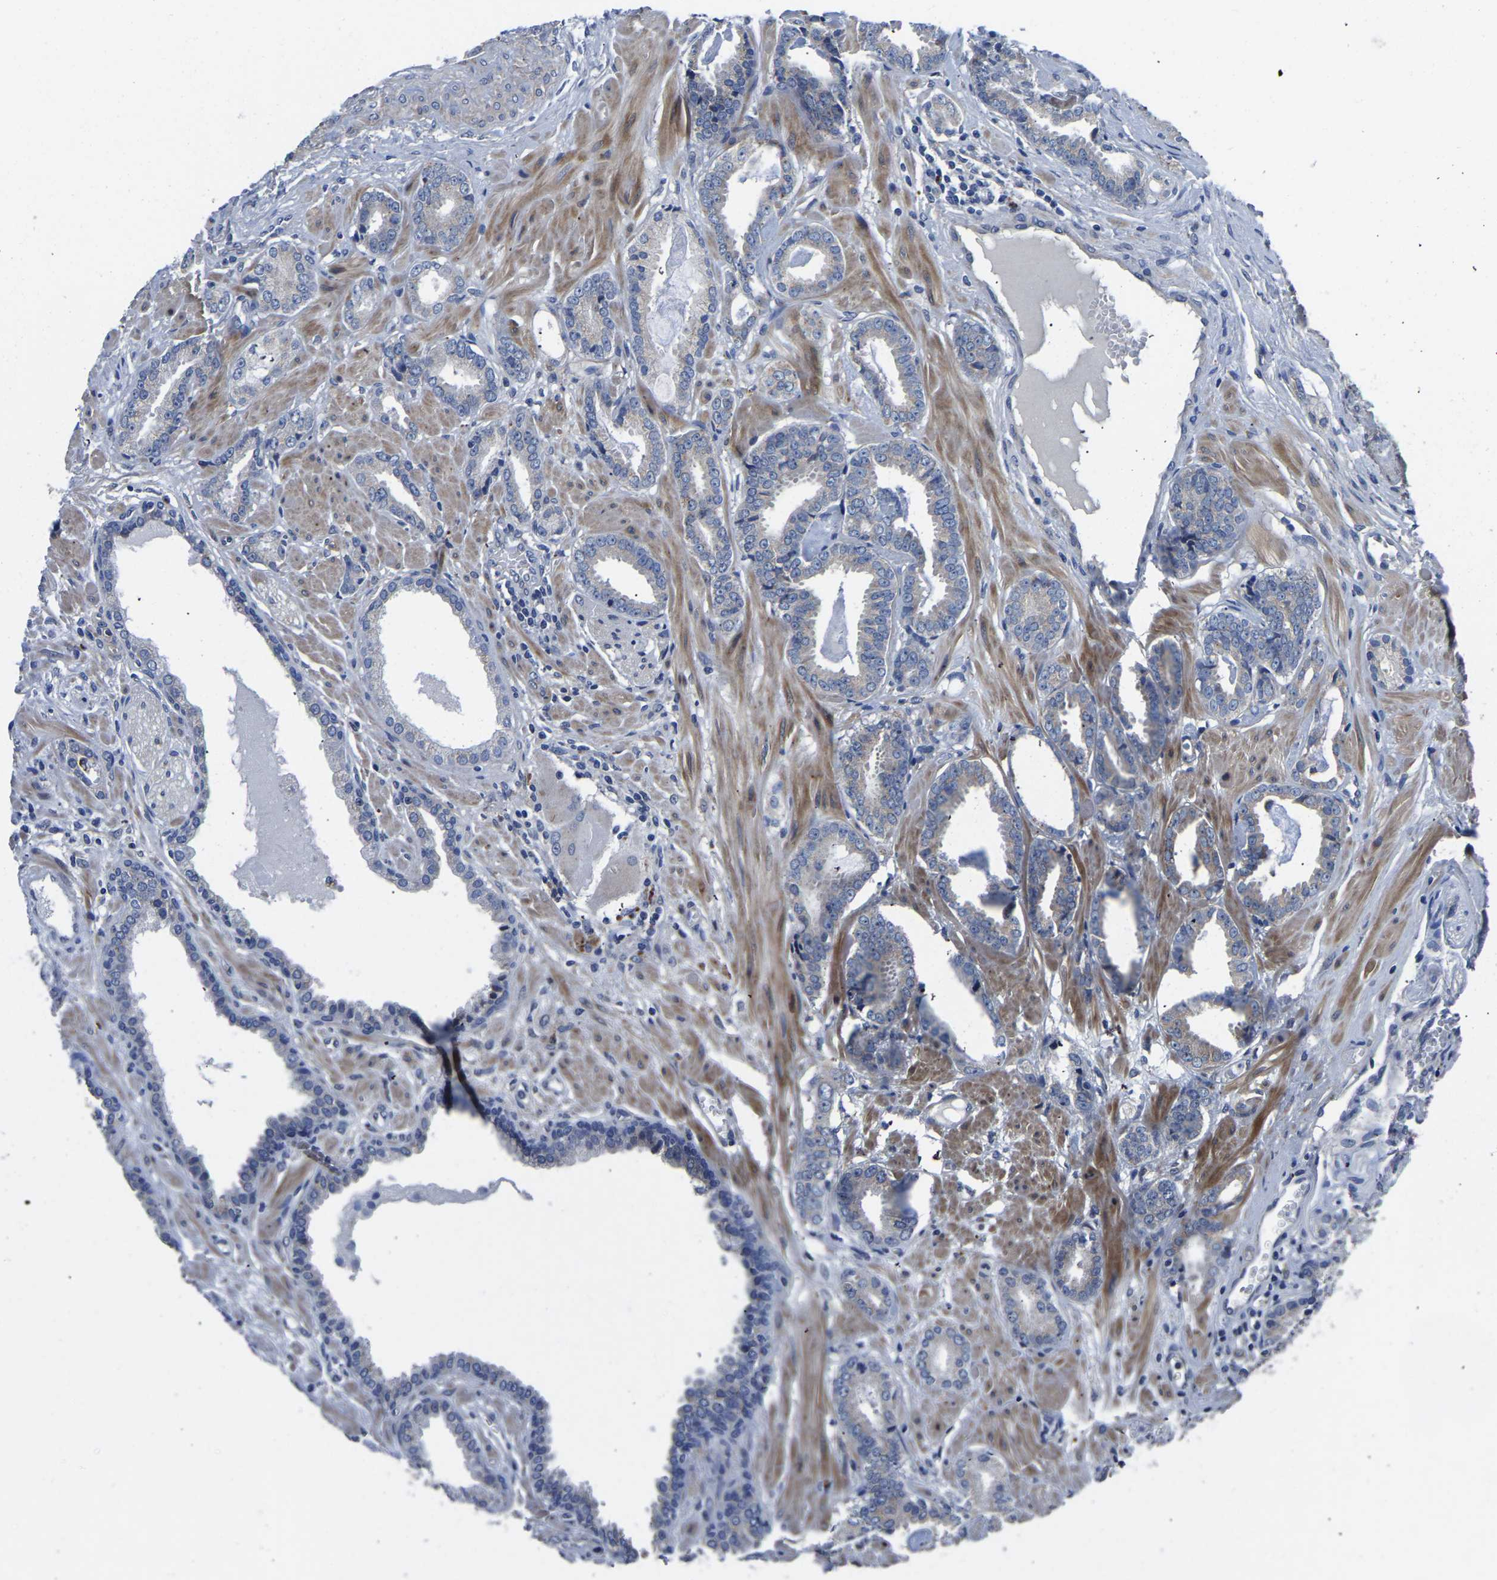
{"staining": {"intensity": "negative", "quantity": "none", "location": "none"}, "tissue": "prostate cancer", "cell_type": "Tumor cells", "image_type": "cancer", "snomed": [{"axis": "morphology", "description": "Adenocarcinoma, Low grade"}, {"axis": "topography", "description": "Prostate"}], "caption": "The micrograph exhibits no significant positivity in tumor cells of prostate cancer.", "gene": "PDLIM7", "patient": {"sex": "male", "age": 53}}